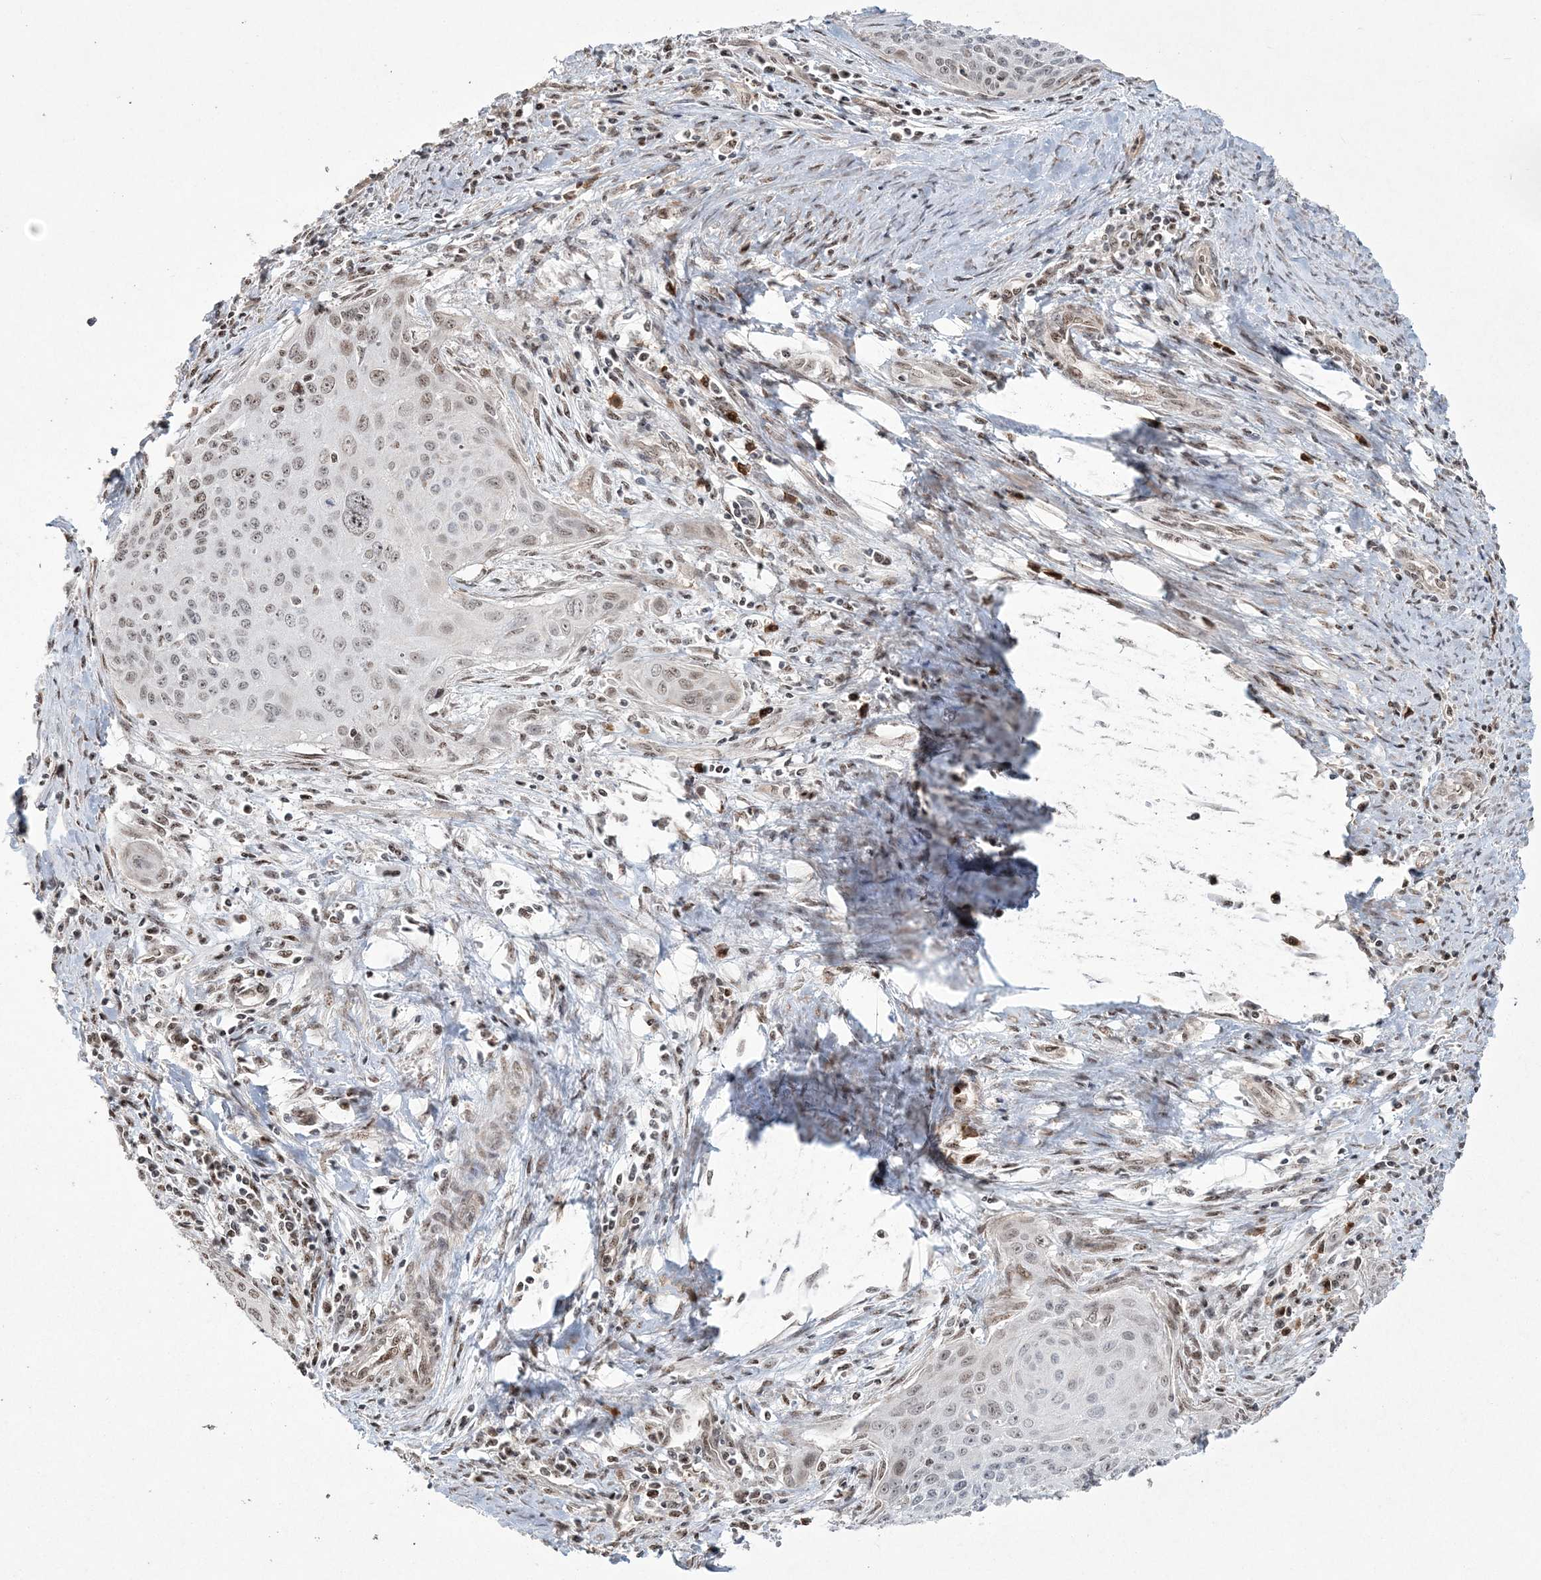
{"staining": {"intensity": "weak", "quantity": "<25%", "location": "nuclear"}, "tissue": "cervical cancer", "cell_type": "Tumor cells", "image_type": "cancer", "snomed": [{"axis": "morphology", "description": "Squamous cell carcinoma, NOS"}, {"axis": "topography", "description": "Cervix"}], "caption": "Cervical squamous cell carcinoma was stained to show a protein in brown. There is no significant expression in tumor cells.", "gene": "RBM17", "patient": {"sex": "female", "age": 55}}